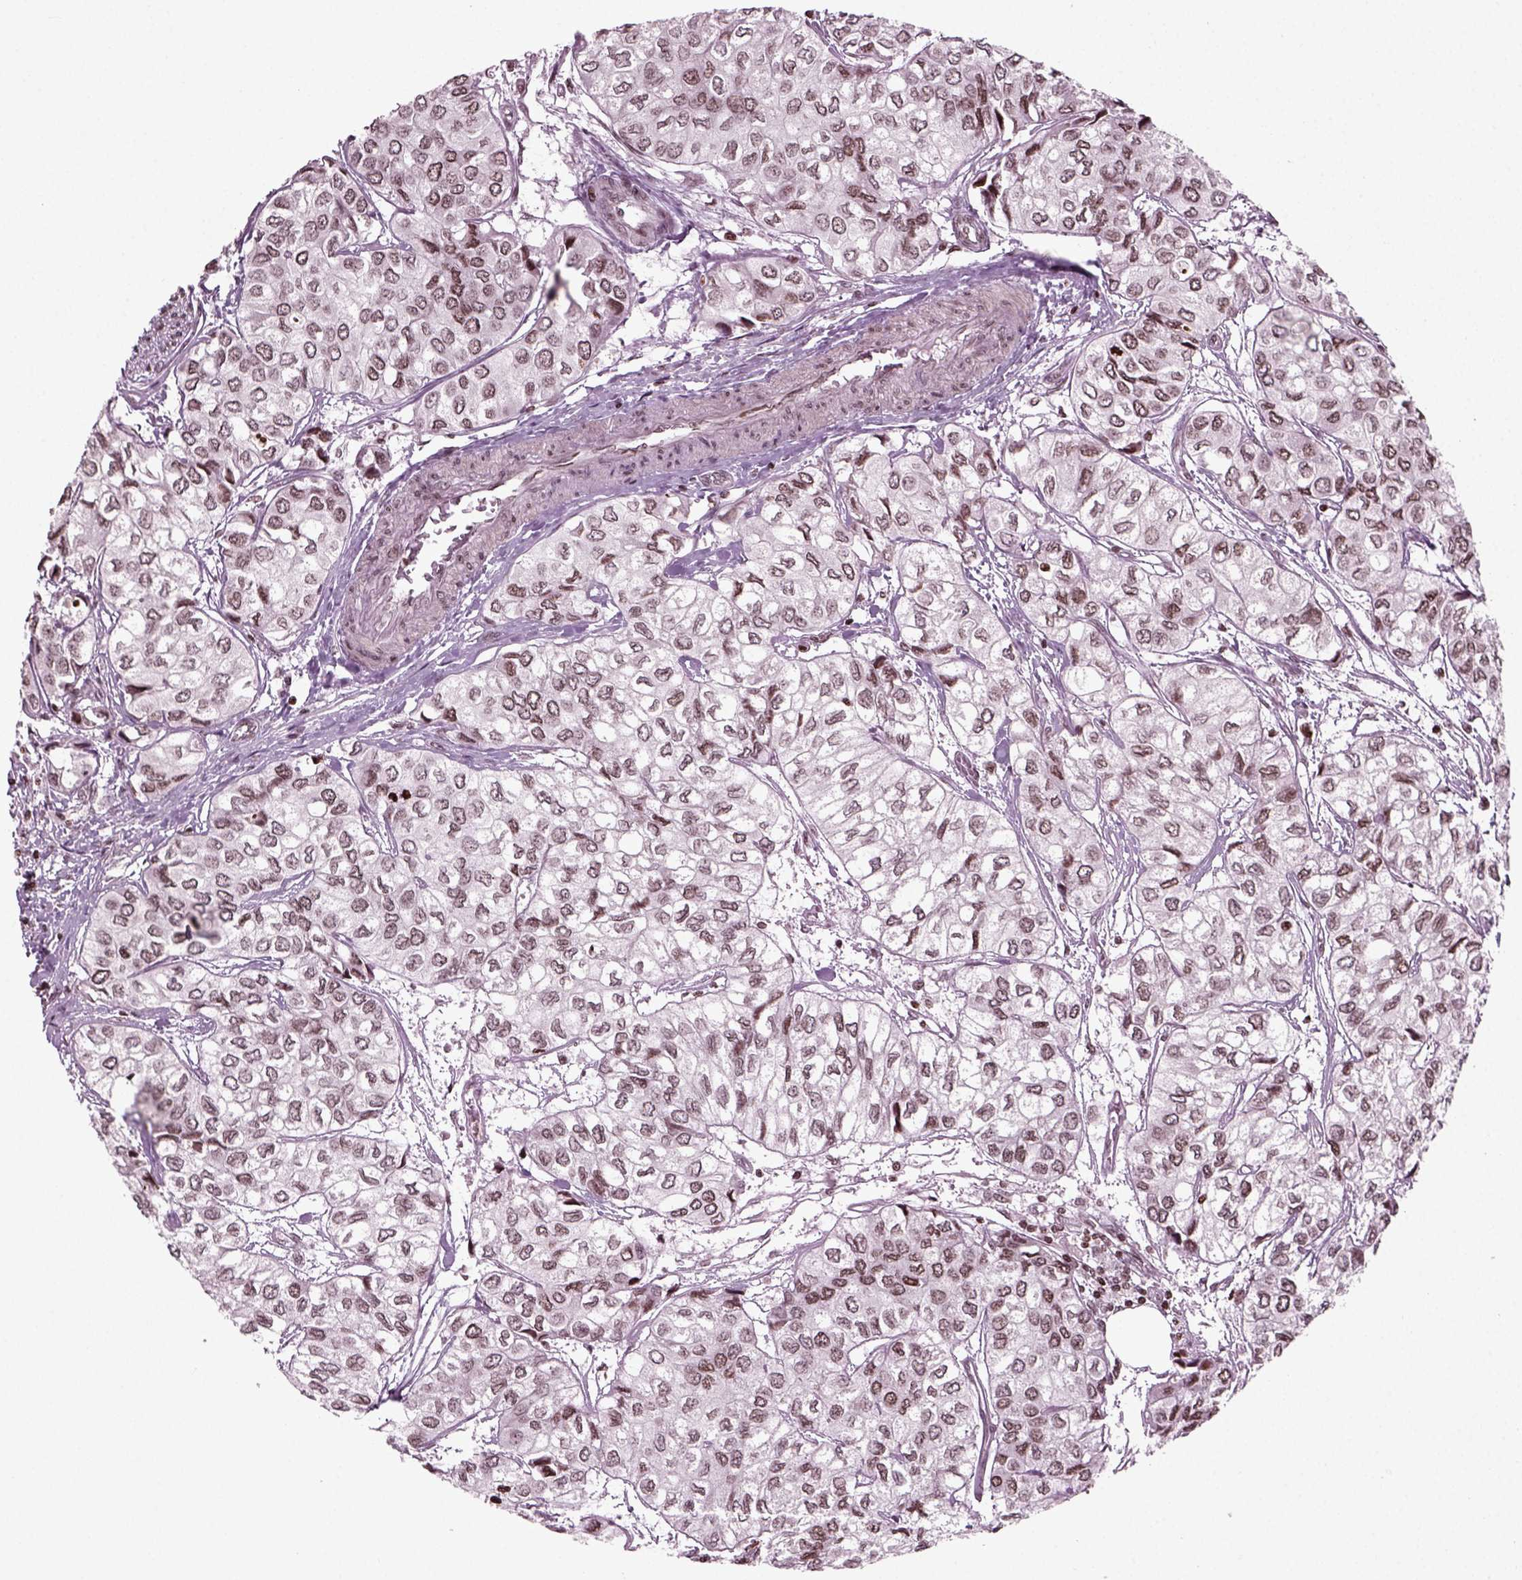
{"staining": {"intensity": "weak", "quantity": ">75%", "location": "nuclear"}, "tissue": "urothelial cancer", "cell_type": "Tumor cells", "image_type": "cancer", "snomed": [{"axis": "morphology", "description": "Urothelial carcinoma, High grade"}, {"axis": "topography", "description": "Urinary bladder"}], "caption": "Tumor cells exhibit low levels of weak nuclear staining in about >75% of cells in urothelial cancer.", "gene": "HEYL", "patient": {"sex": "male", "age": 73}}